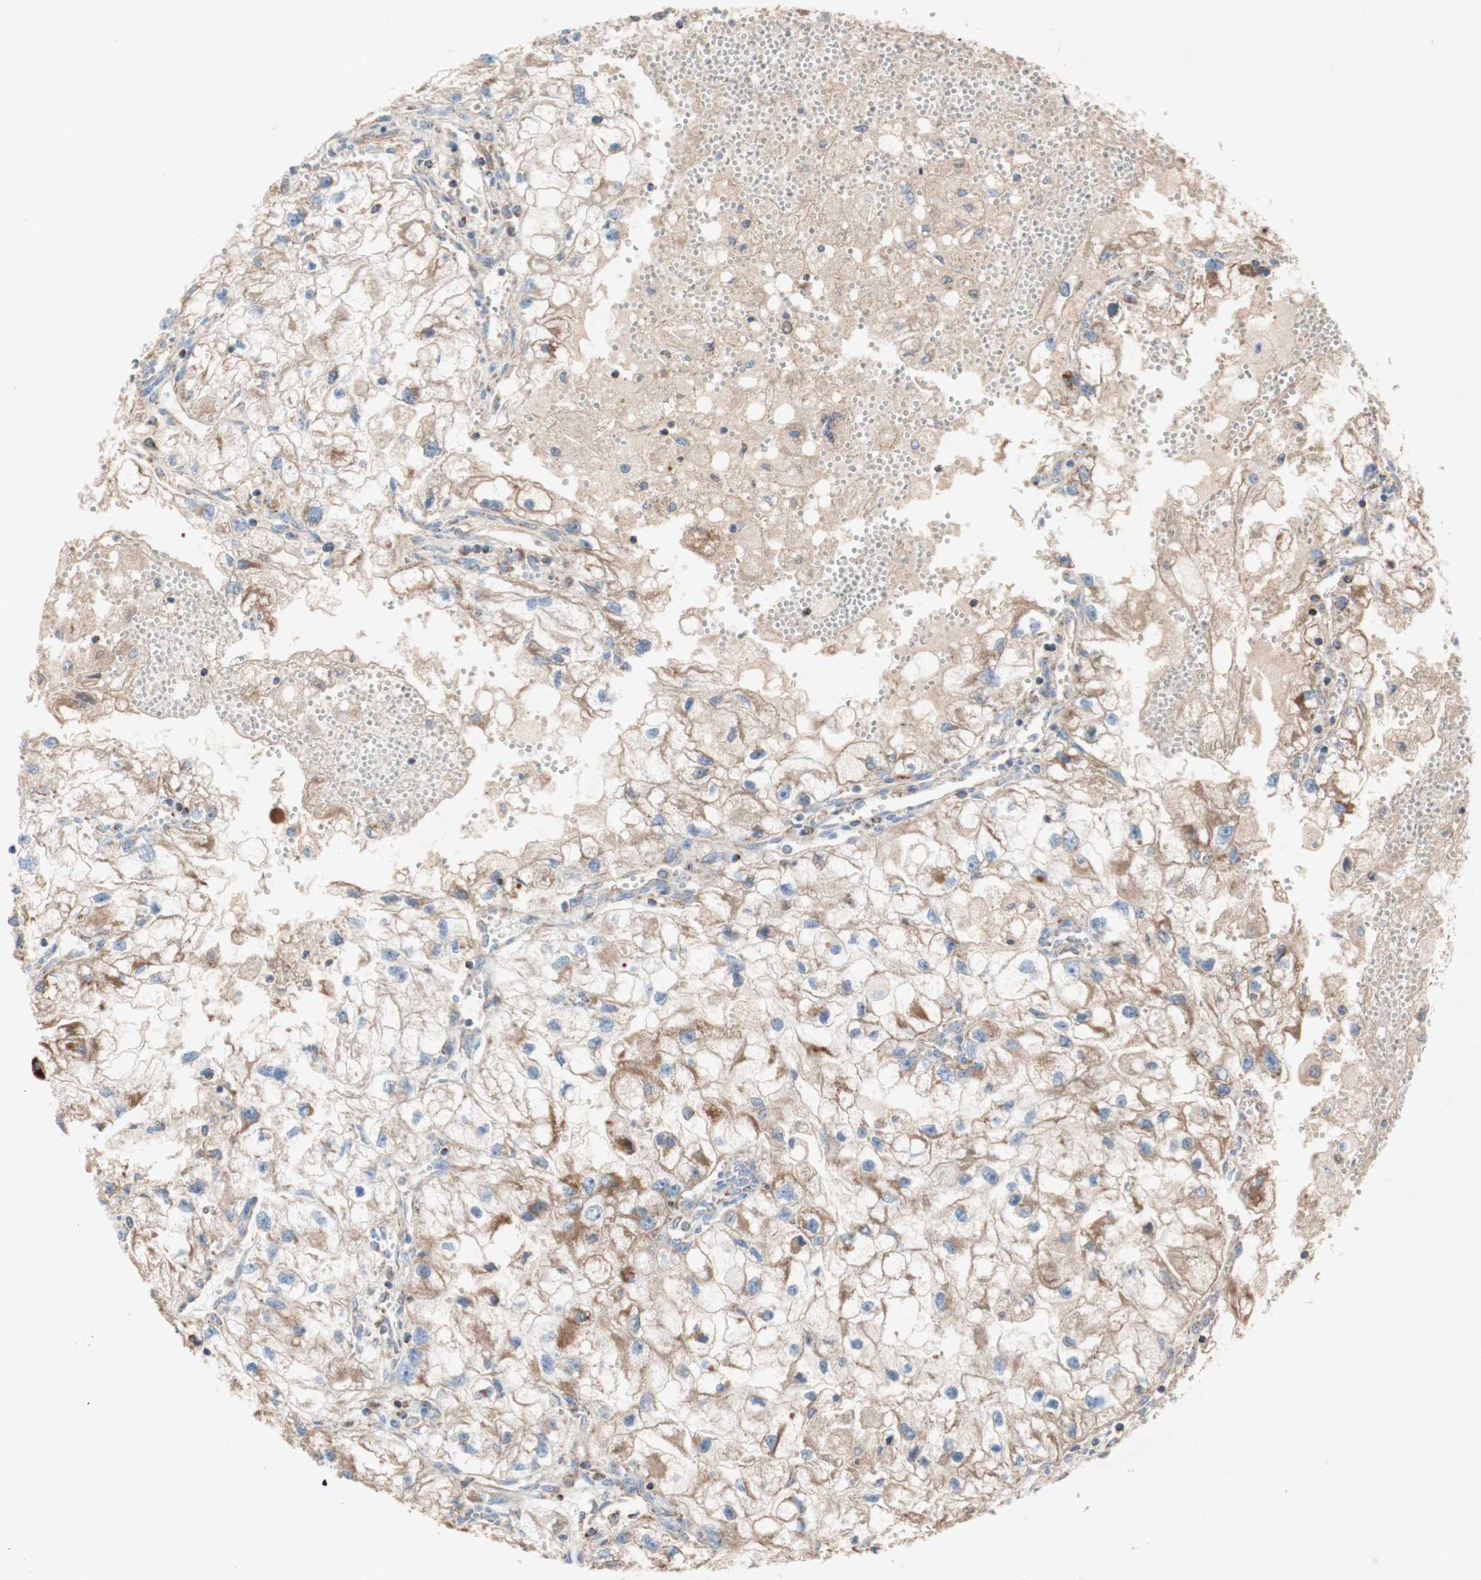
{"staining": {"intensity": "moderate", "quantity": ">75%", "location": "cytoplasmic/membranous"}, "tissue": "renal cancer", "cell_type": "Tumor cells", "image_type": "cancer", "snomed": [{"axis": "morphology", "description": "Adenocarcinoma, NOS"}, {"axis": "topography", "description": "Kidney"}], "caption": "Immunohistochemistry (DAB) staining of renal cancer (adenocarcinoma) shows moderate cytoplasmic/membranous protein positivity in about >75% of tumor cells. (Brightfield microscopy of DAB IHC at high magnification).", "gene": "SDHB", "patient": {"sex": "female", "age": 70}}